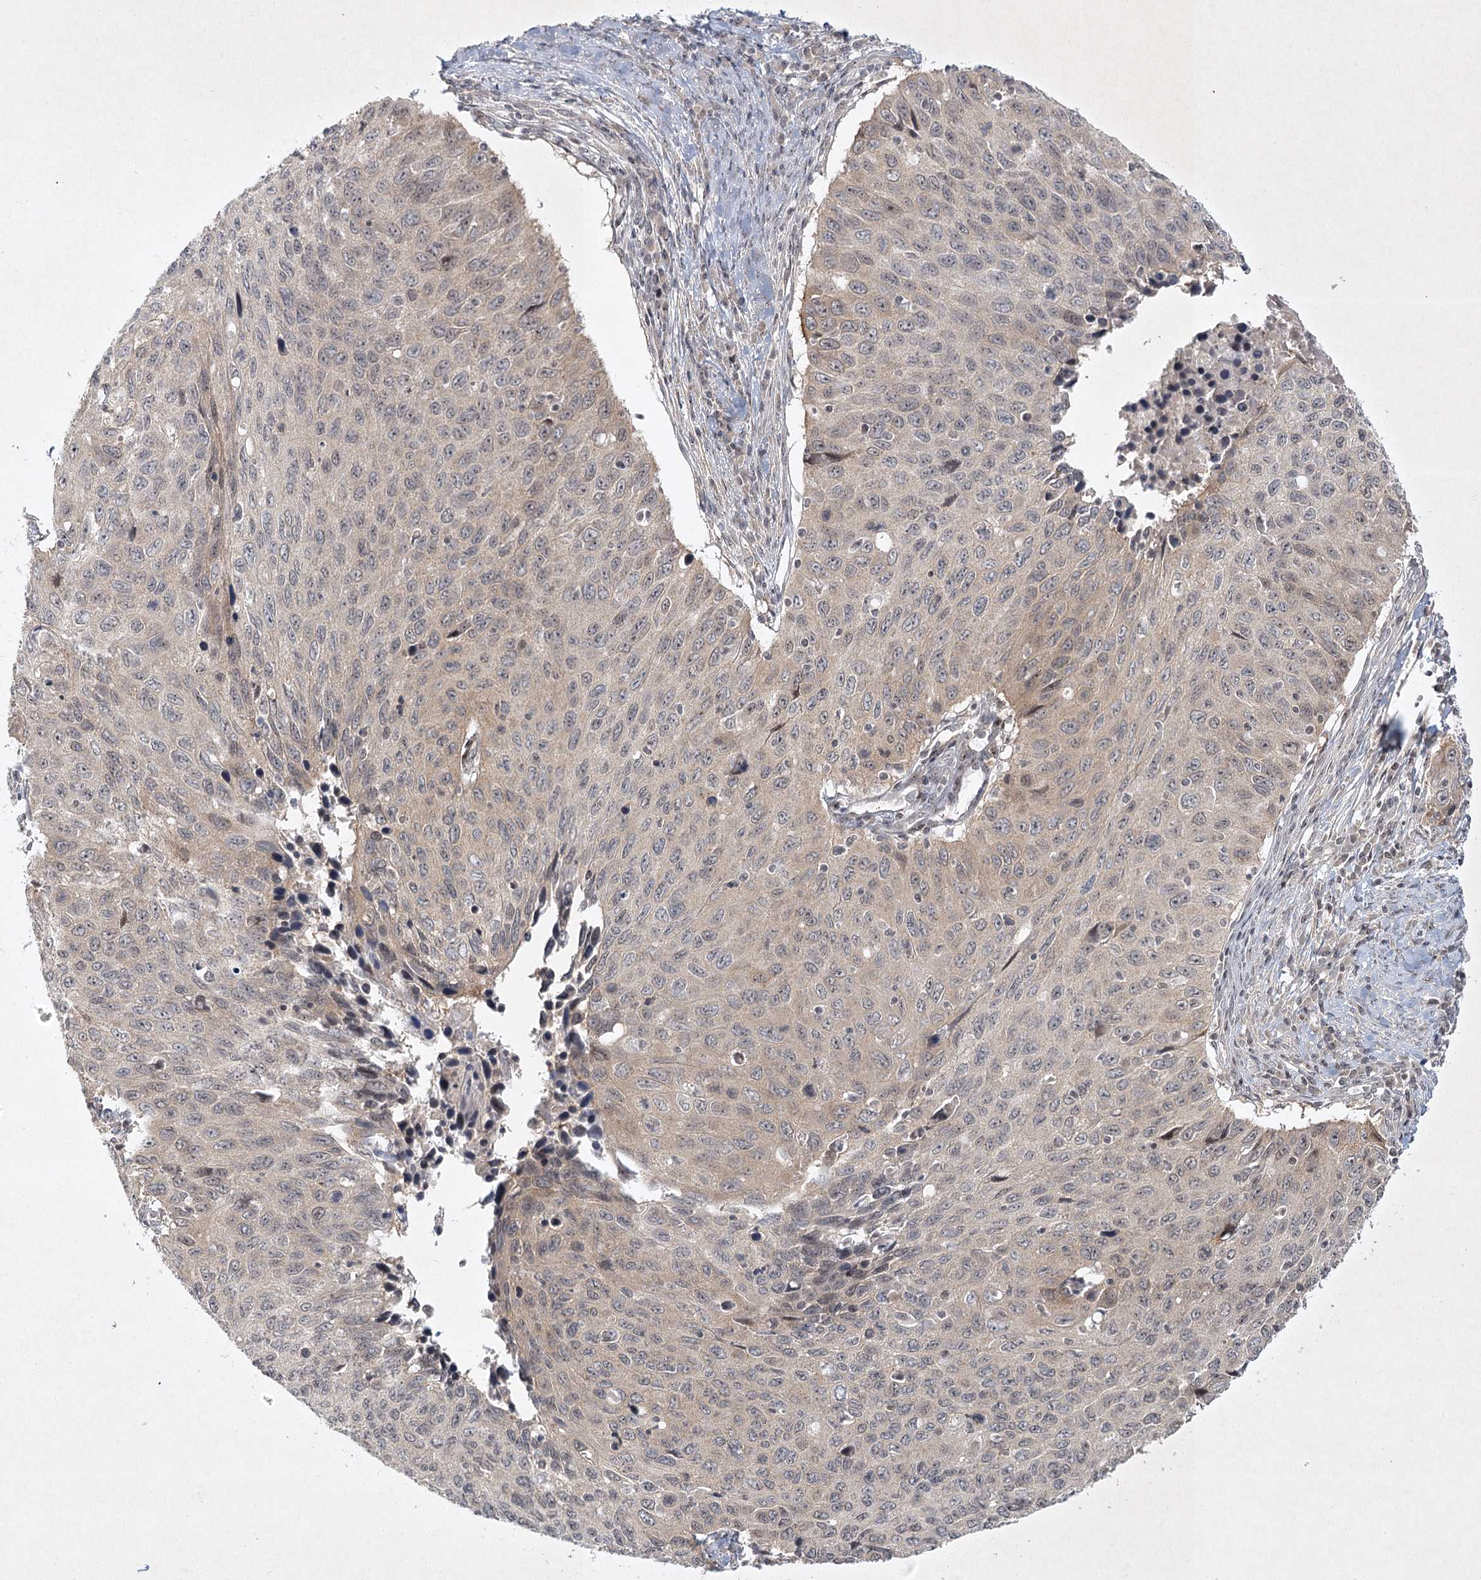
{"staining": {"intensity": "weak", "quantity": "<25%", "location": "cytoplasmic/membranous"}, "tissue": "cervical cancer", "cell_type": "Tumor cells", "image_type": "cancer", "snomed": [{"axis": "morphology", "description": "Squamous cell carcinoma, NOS"}, {"axis": "topography", "description": "Cervix"}], "caption": "This is an immunohistochemistry (IHC) histopathology image of cervical squamous cell carcinoma. There is no positivity in tumor cells.", "gene": "SH2D3A", "patient": {"sex": "female", "age": 53}}